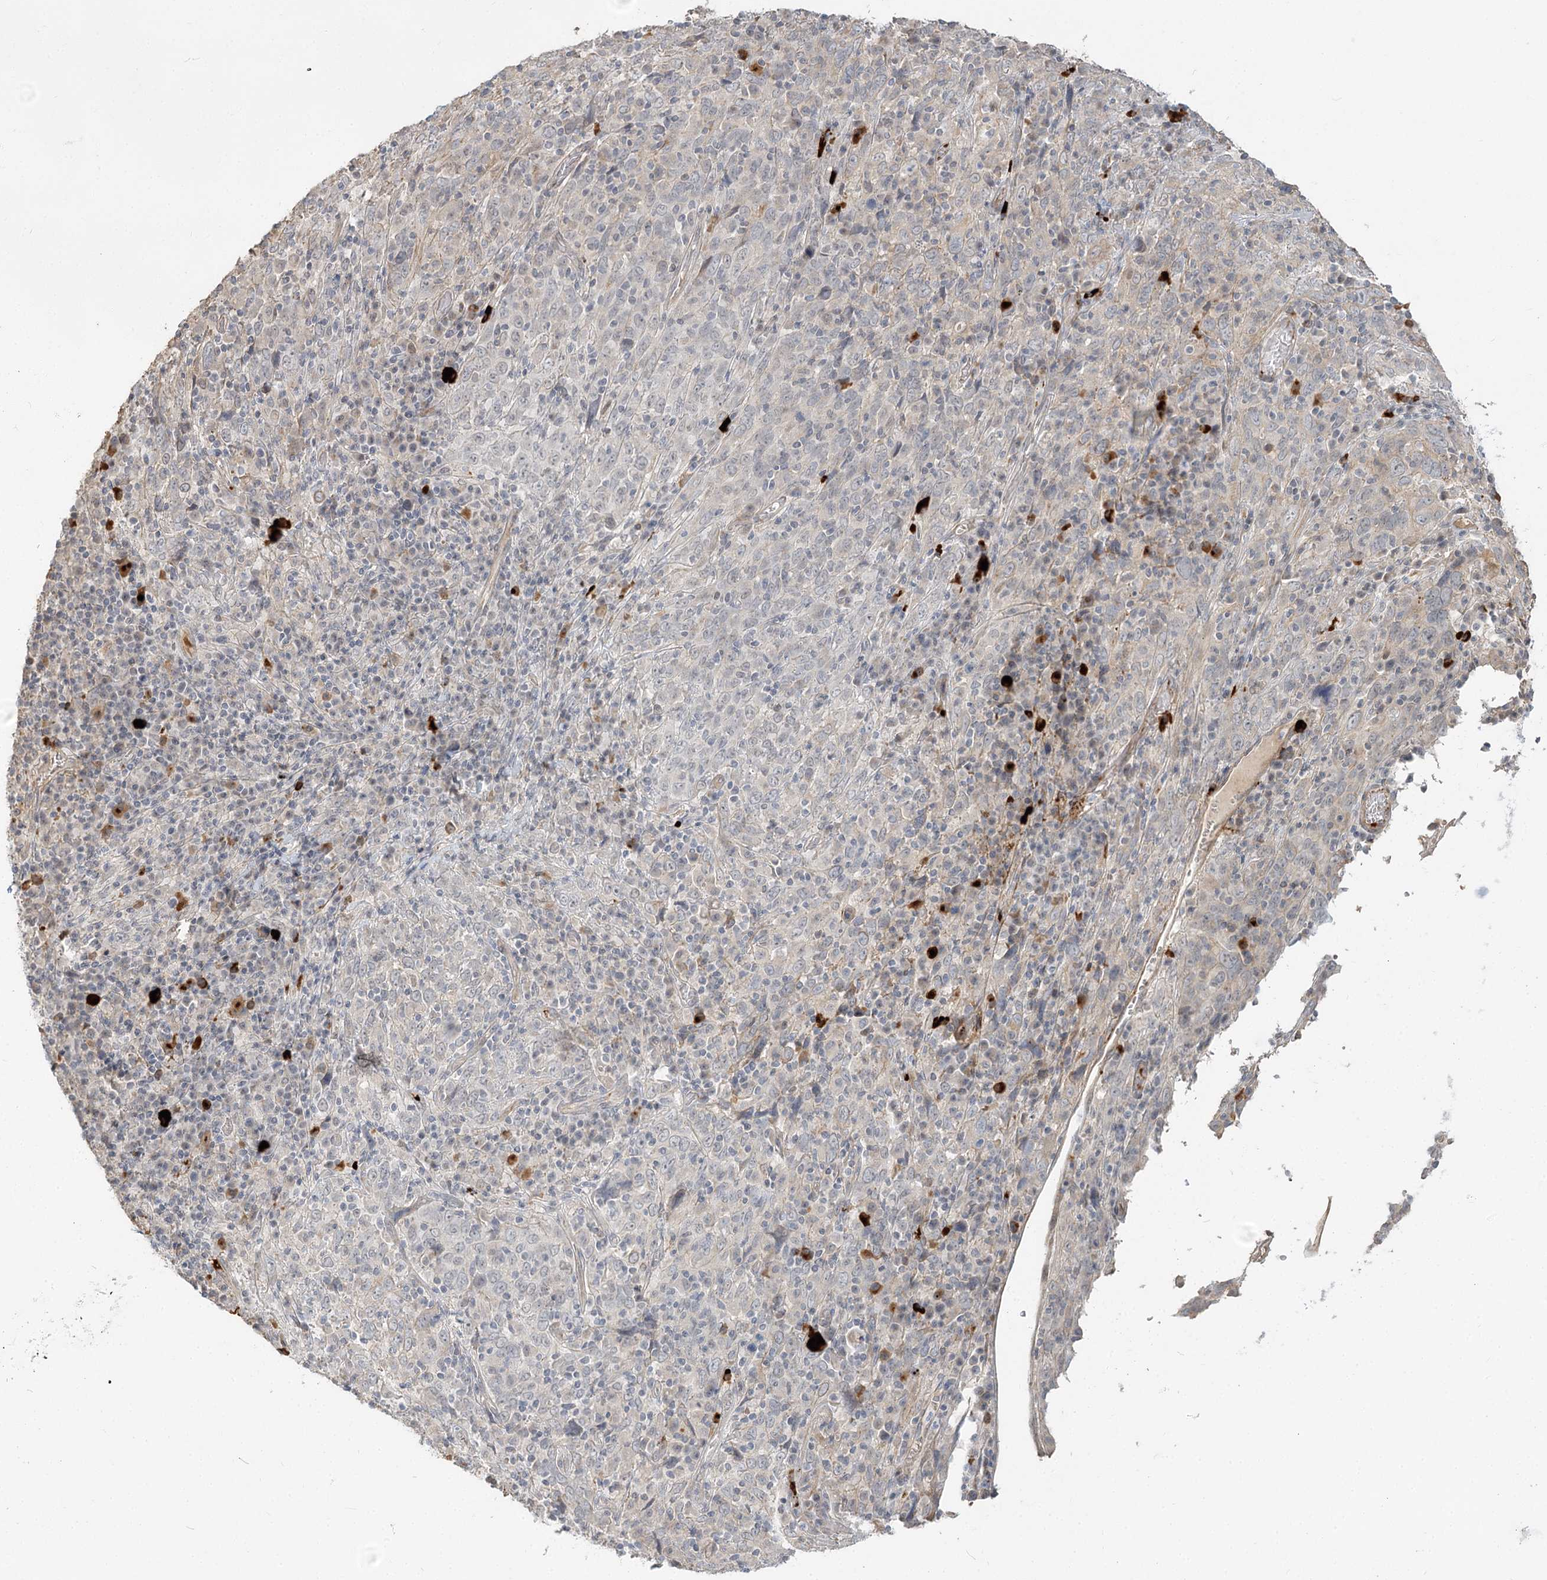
{"staining": {"intensity": "negative", "quantity": "none", "location": "none"}, "tissue": "cervical cancer", "cell_type": "Tumor cells", "image_type": "cancer", "snomed": [{"axis": "morphology", "description": "Squamous cell carcinoma, NOS"}, {"axis": "topography", "description": "Cervix"}], "caption": "This histopathology image is of cervical cancer (squamous cell carcinoma) stained with immunohistochemistry (IHC) to label a protein in brown with the nuclei are counter-stained blue. There is no staining in tumor cells.", "gene": "GUCY2C", "patient": {"sex": "female", "age": 46}}